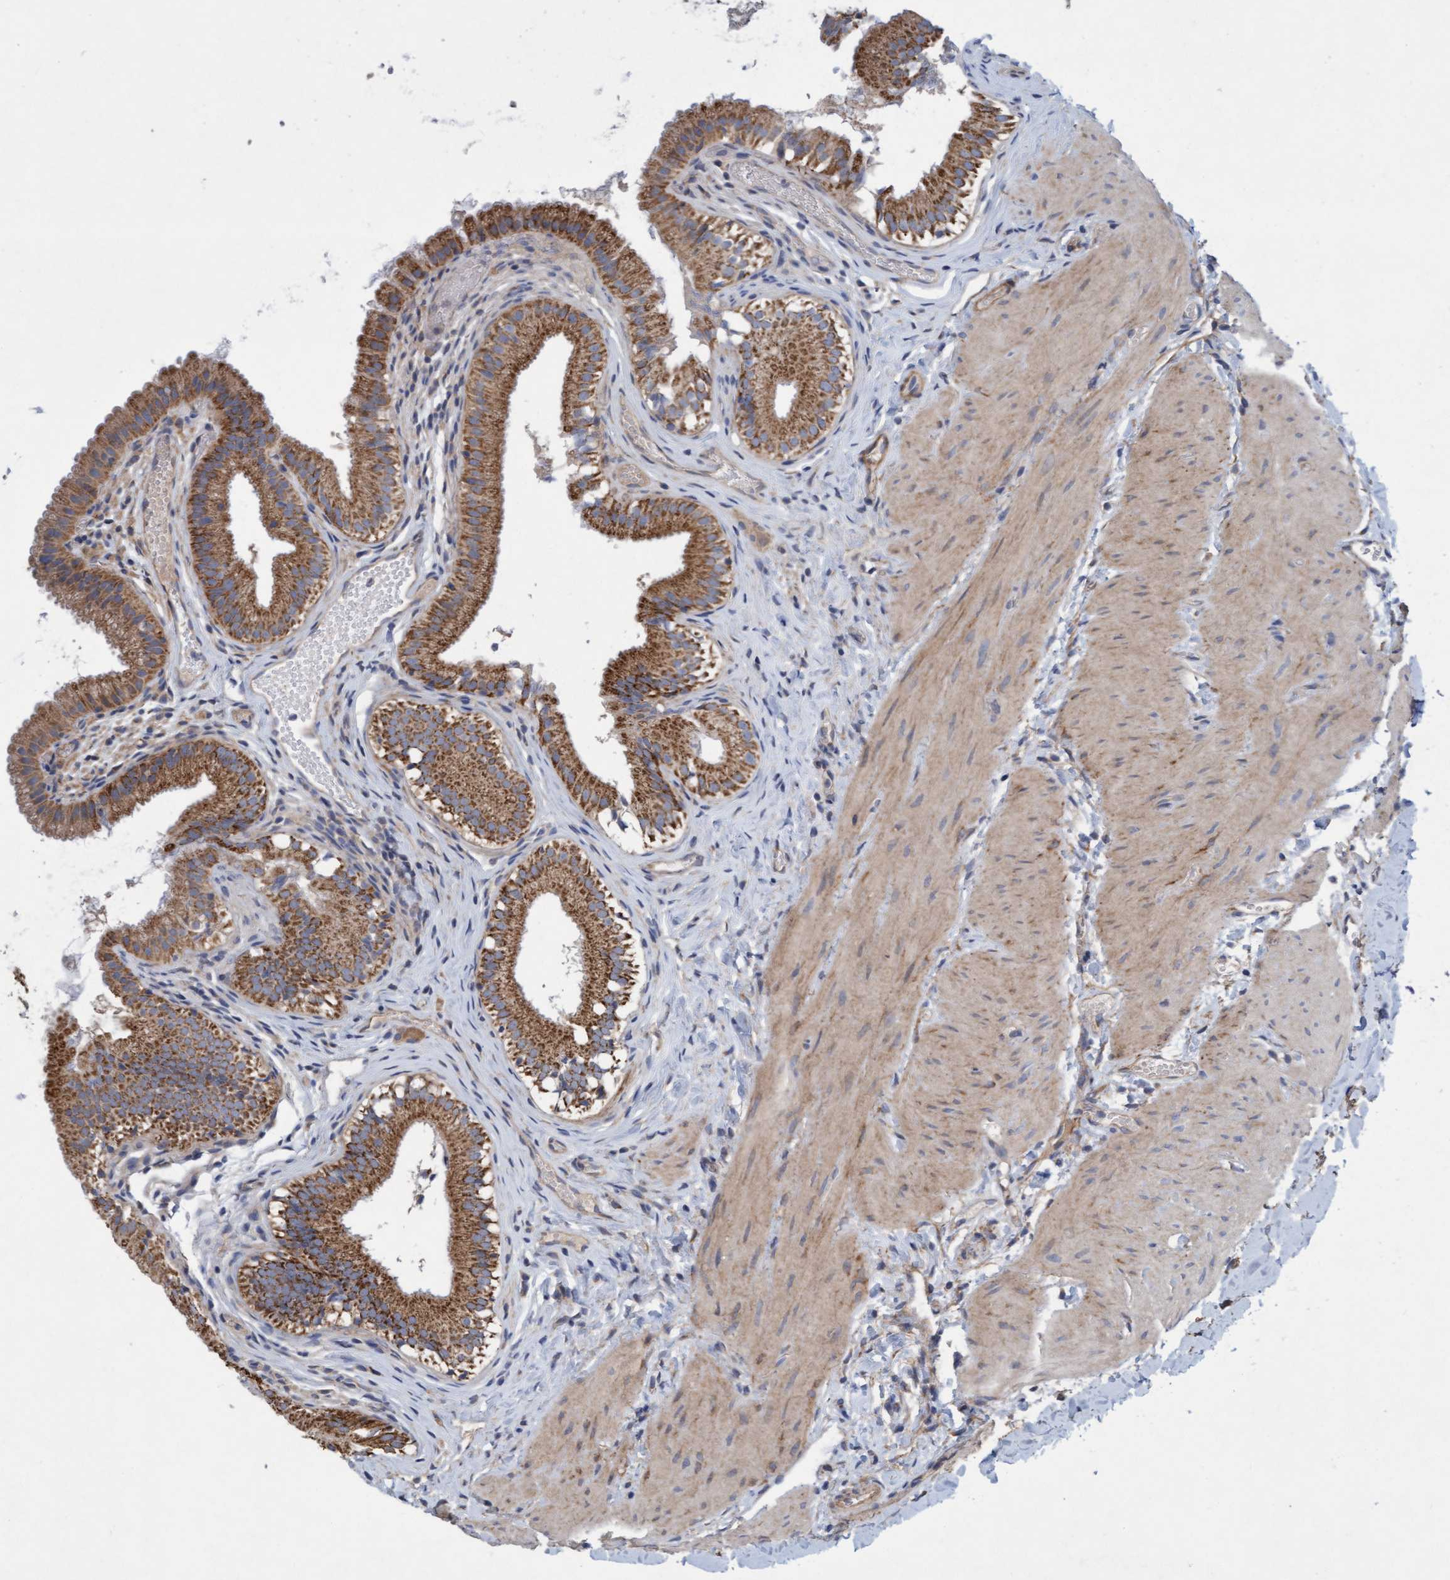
{"staining": {"intensity": "strong", "quantity": ">75%", "location": "cytoplasmic/membranous"}, "tissue": "gallbladder", "cell_type": "Glandular cells", "image_type": "normal", "snomed": [{"axis": "morphology", "description": "Normal tissue, NOS"}, {"axis": "topography", "description": "Gallbladder"}], "caption": "The histopathology image exhibits staining of normal gallbladder, revealing strong cytoplasmic/membranous protein expression (brown color) within glandular cells. Immunohistochemistry stains the protein of interest in brown and the nuclei are stained blue.", "gene": "DDHD2", "patient": {"sex": "female", "age": 26}}